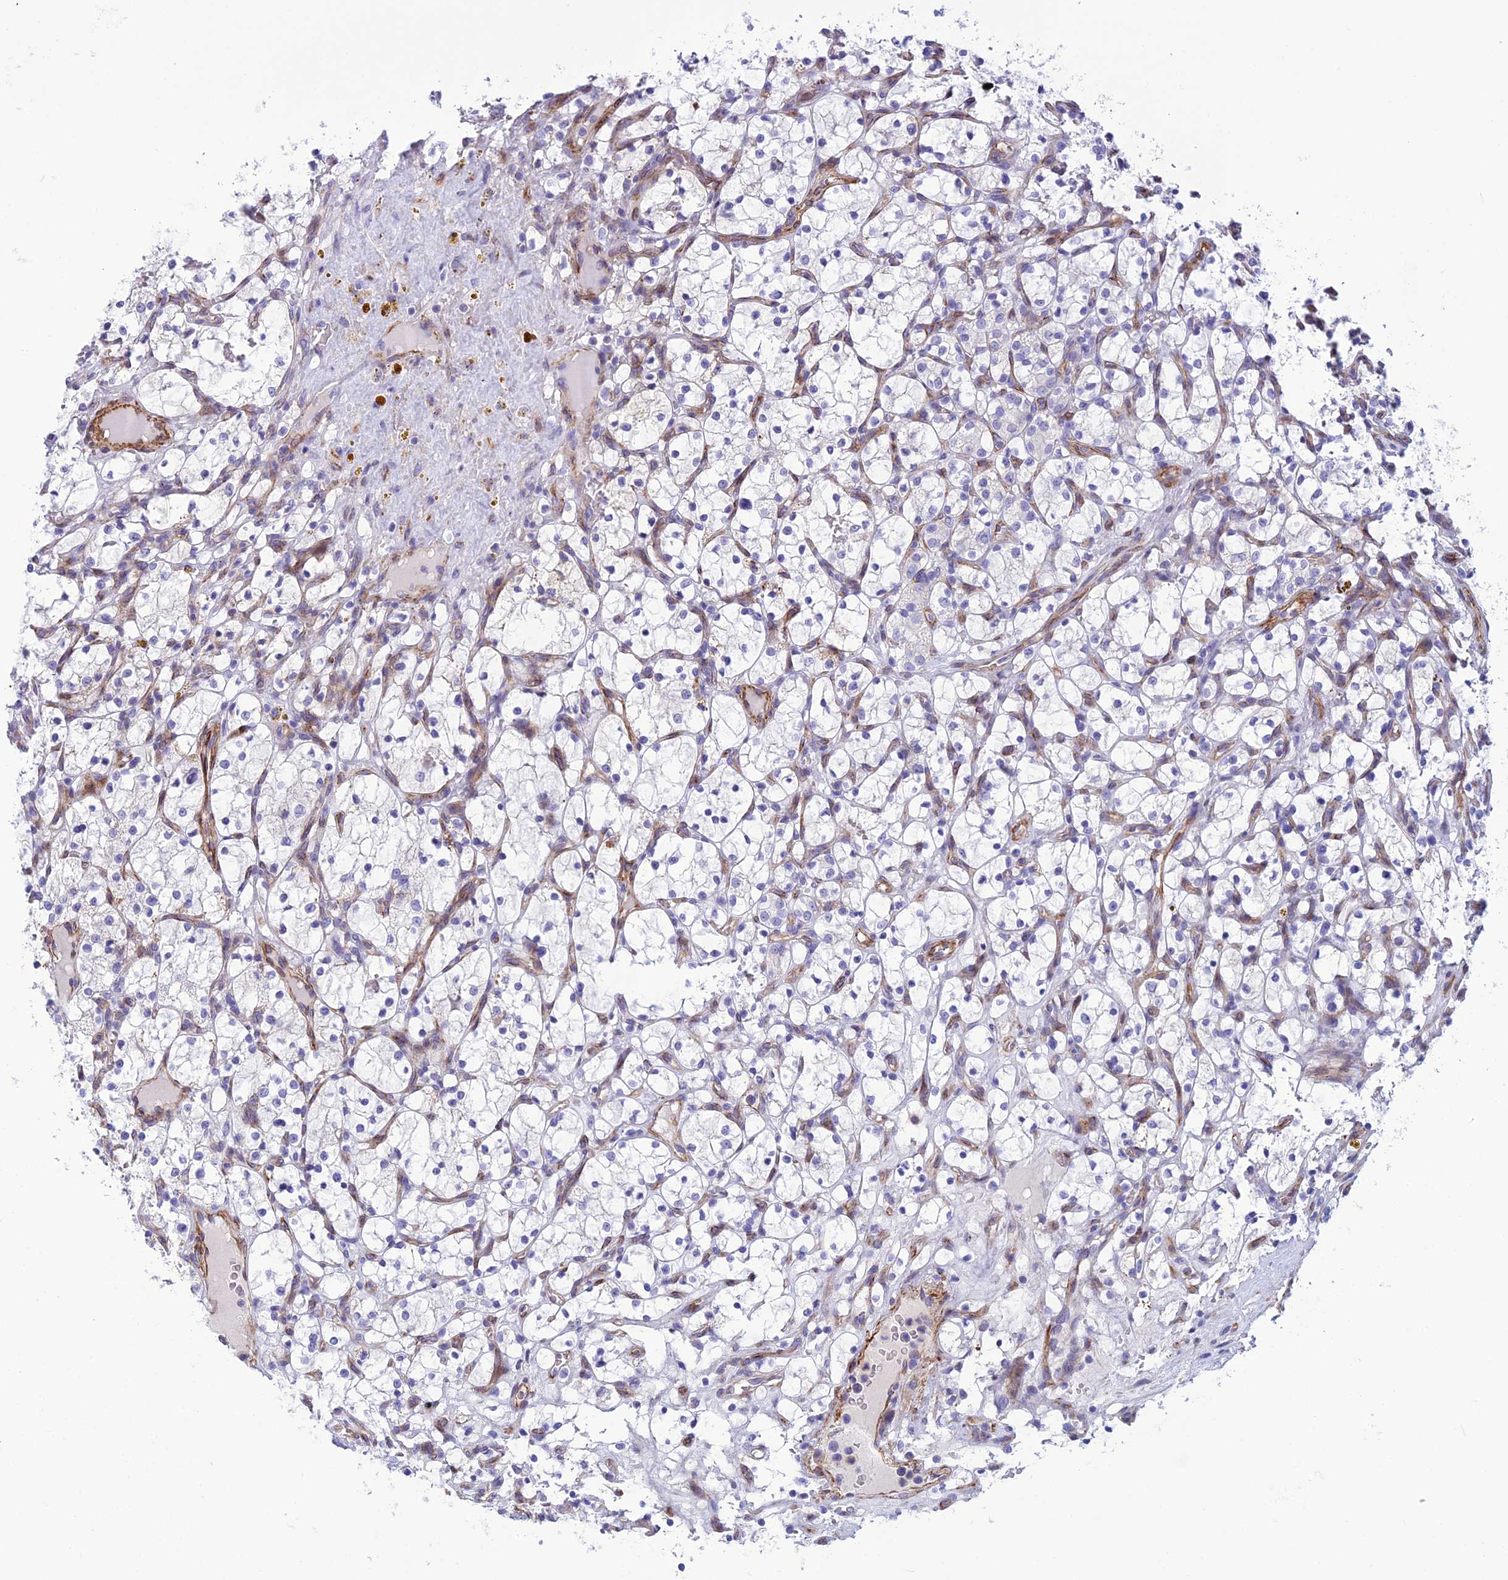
{"staining": {"intensity": "negative", "quantity": "none", "location": "none"}, "tissue": "renal cancer", "cell_type": "Tumor cells", "image_type": "cancer", "snomed": [{"axis": "morphology", "description": "Adenocarcinoma, NOS"}, {"axis": "topography", "description": "Kidney"}], "caption": "A high-resolution image shows immunohistochemistry staining of adenocarcinoma (renal), which shows no significant positivity in tumor cells. (Stains: DAB IHC with hematoxylin counter stain, Microscopy: brightfield microscopy at high magnification).", "gene": "POMGNT1", "patient": {"sex": "female", "age": 69}}